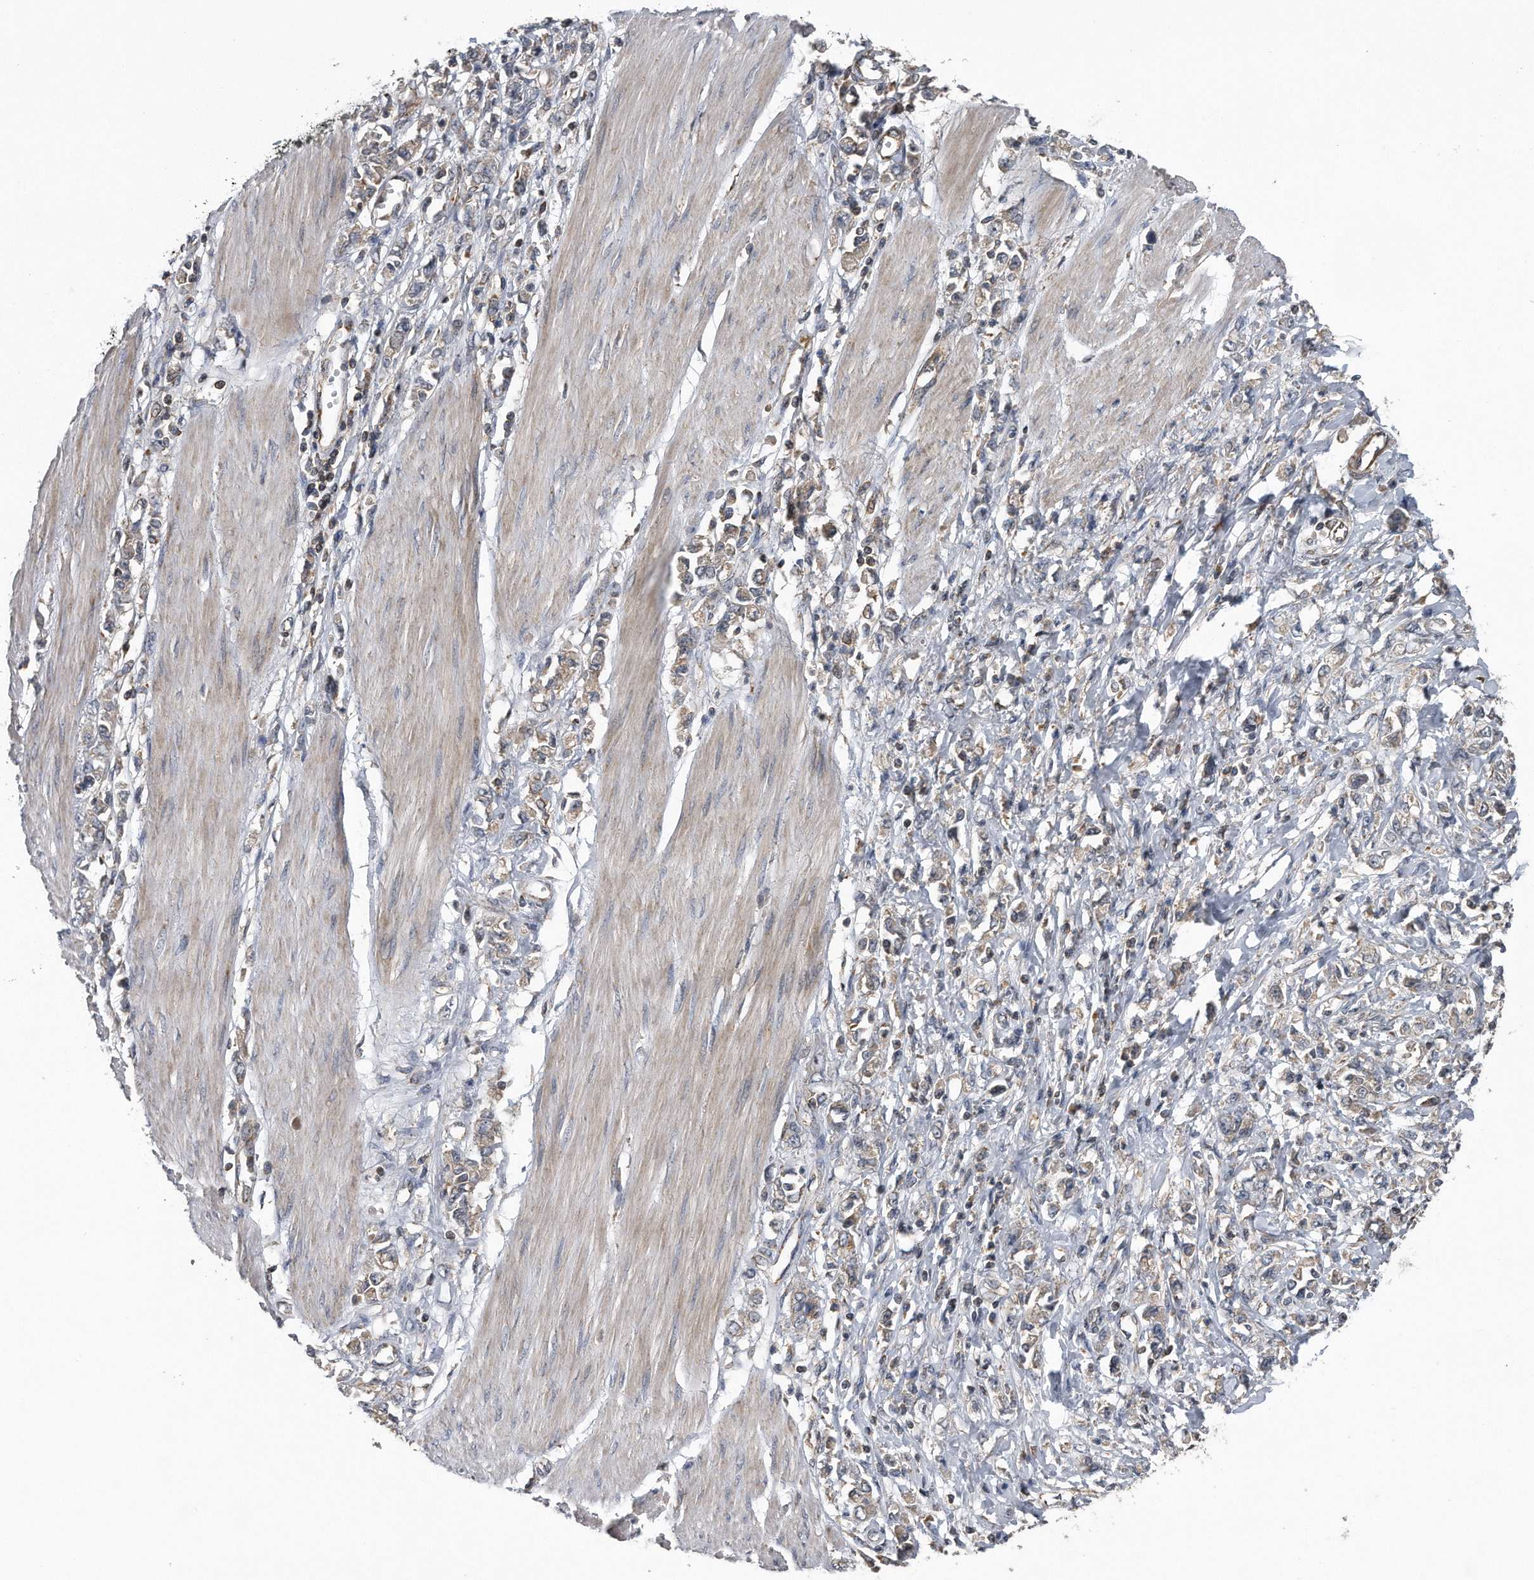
{"staining": {"intensity": "weak", "quantity": "25%-75%", "location": "cytoplasmic/membranous"}, "tissue": "stomach cancer", "cell_type": "Tumor cells", "image_type": "cancer", "snomed": [{"axis": "morphology", "description": "Adenocarcinoma, NOS"}, {"axis": "topography", "description": "Stomach"}], "caption": "Immunohistochemistry (IHC) image of human stomach cancer stained for a protein (brown), which exhibits low levels of weak cytoplasmic/membranous expression in approximately 25%-75% of tumor cells.", "gene": "ALPK2", "patient": {"sex": "female", "age": 76}}